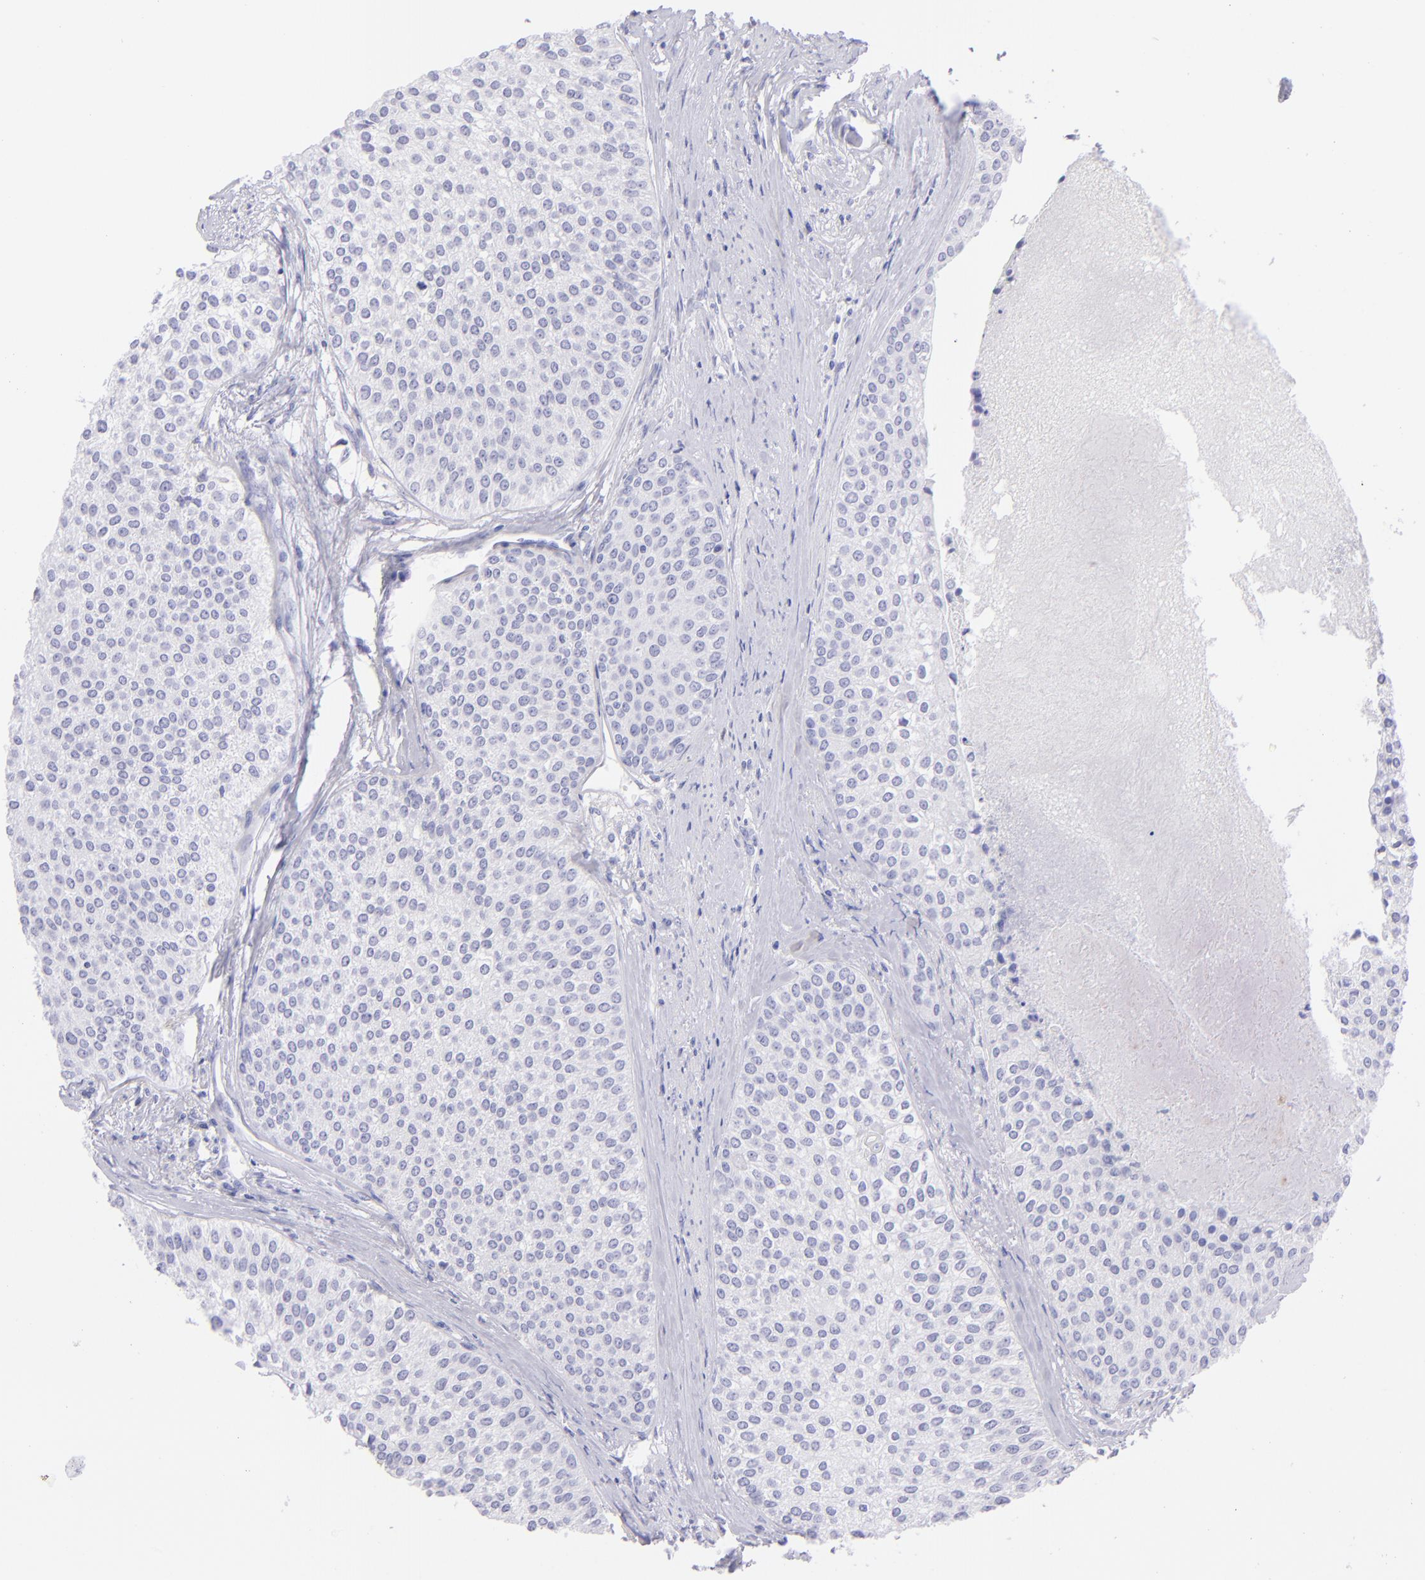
{"staining": {"intensity": "negative", "quantity": "none", "location": "none"}, "tissue": "urothelial cancer", "cell_type": "Tumor cells", "image_type": "cancer", "snomed": [{"axis": "morphology", "description": "Urothelial carcinoma, Low grade"}, {"axis": "topography", "description": "Urinary bladder"}], "caption": "The immunohistochemistry micrograph has no significant staining in tumor cells of urothelial cancer tissue. (Stains: DAB (3,3'-diaminobenzidine) immunohistochemistry (IHC) with hematoxylin counter stain, Microscopy: brightfield microscopy at high magnification).", "gene": "CD72", "patient": {"sex": "female", "age": 73}}